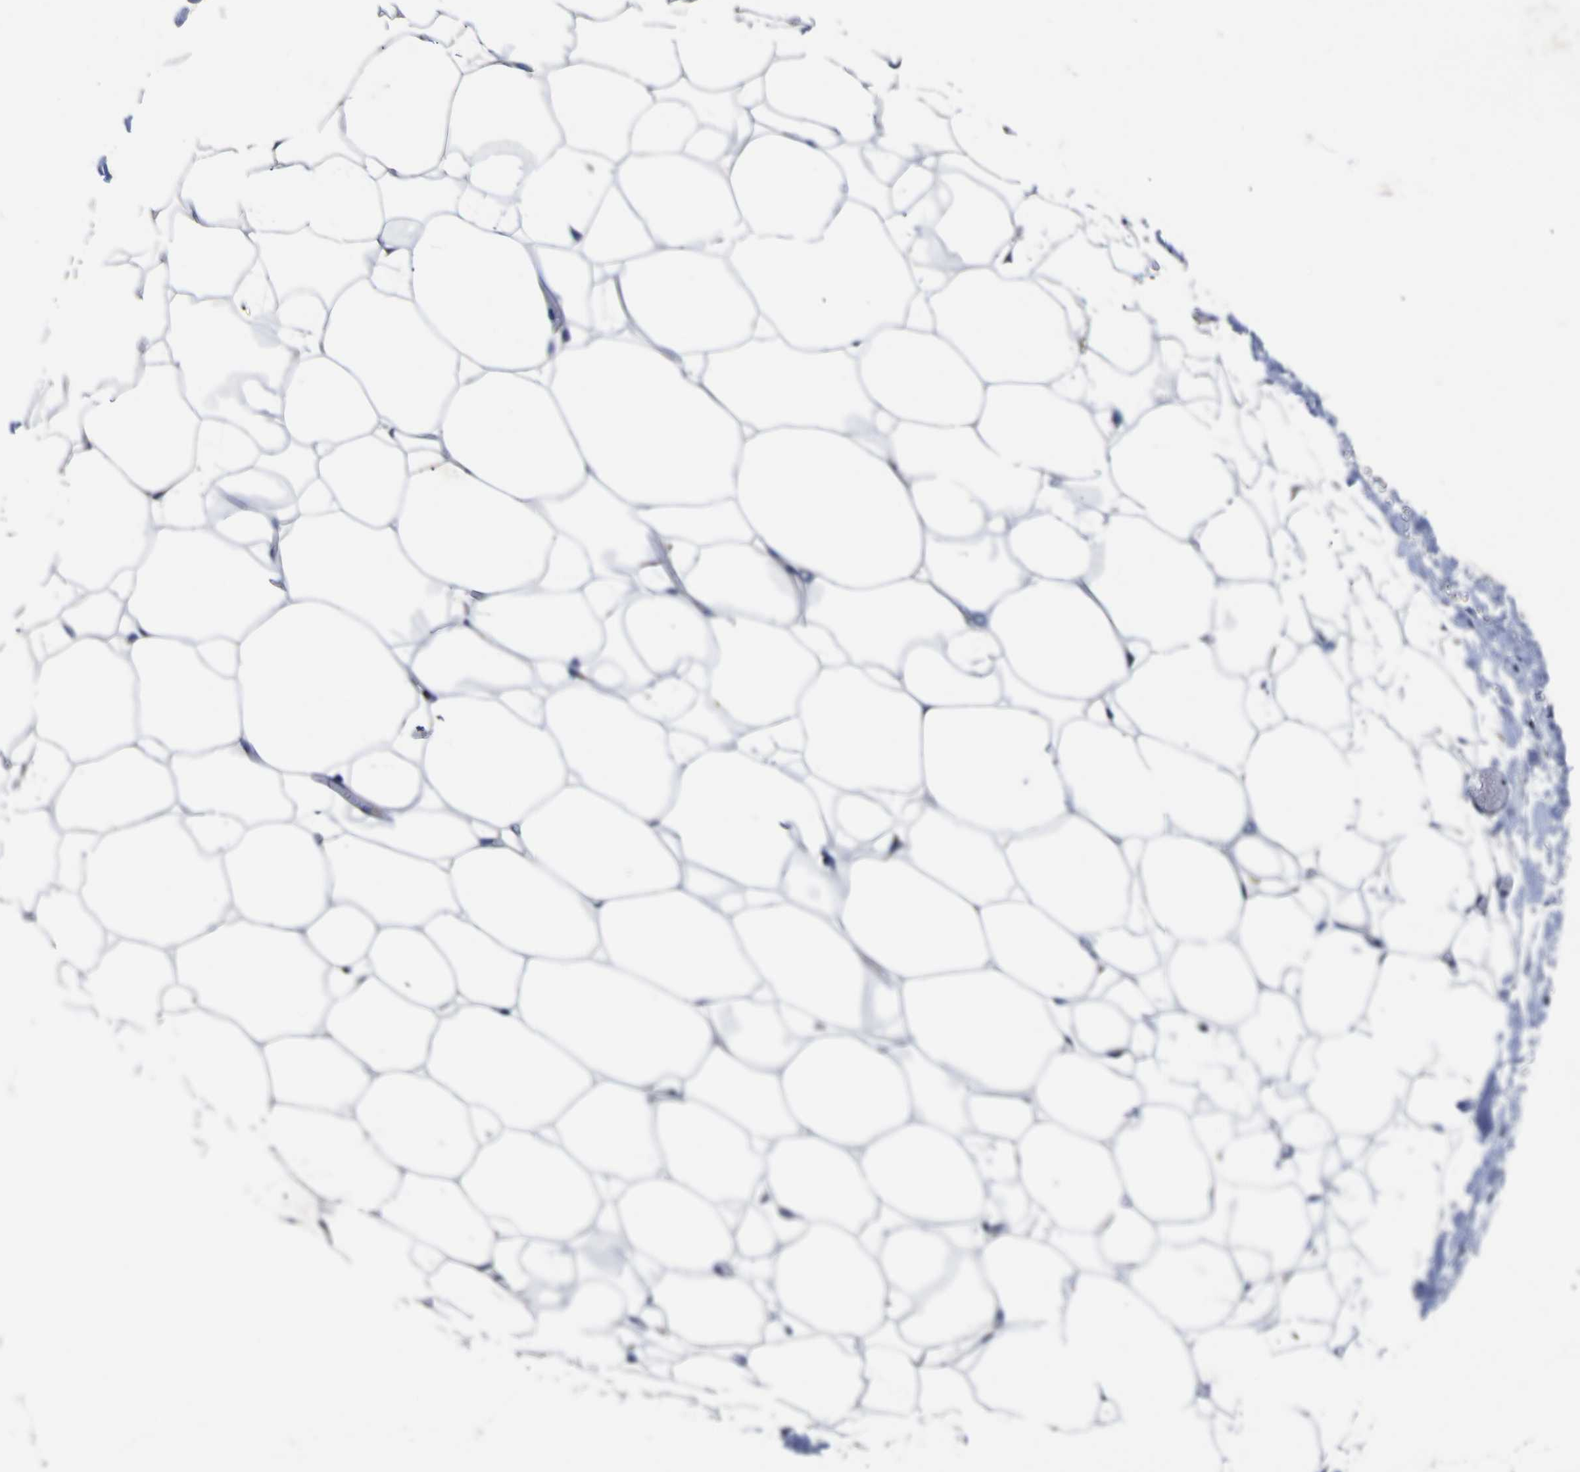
{"staining": {"intensity": "negative", "quantity": "none", "location": "none"}, "tissue": "adipose tissue", "cell_type": "Adipocytes", "image_type": "normal", "snomed": [{"axis": "morphology", "description": "Normal tissue, NOS"}, {"axis": "topography", "description": "Adipose tissue"}], "caption": "IHC micrograph of unremarkable adipose tissue stained for a protein (brown), which displays no expression in adipocytes.", "gene": "COA1", "patient": {"sex": "male", "age": 78}}